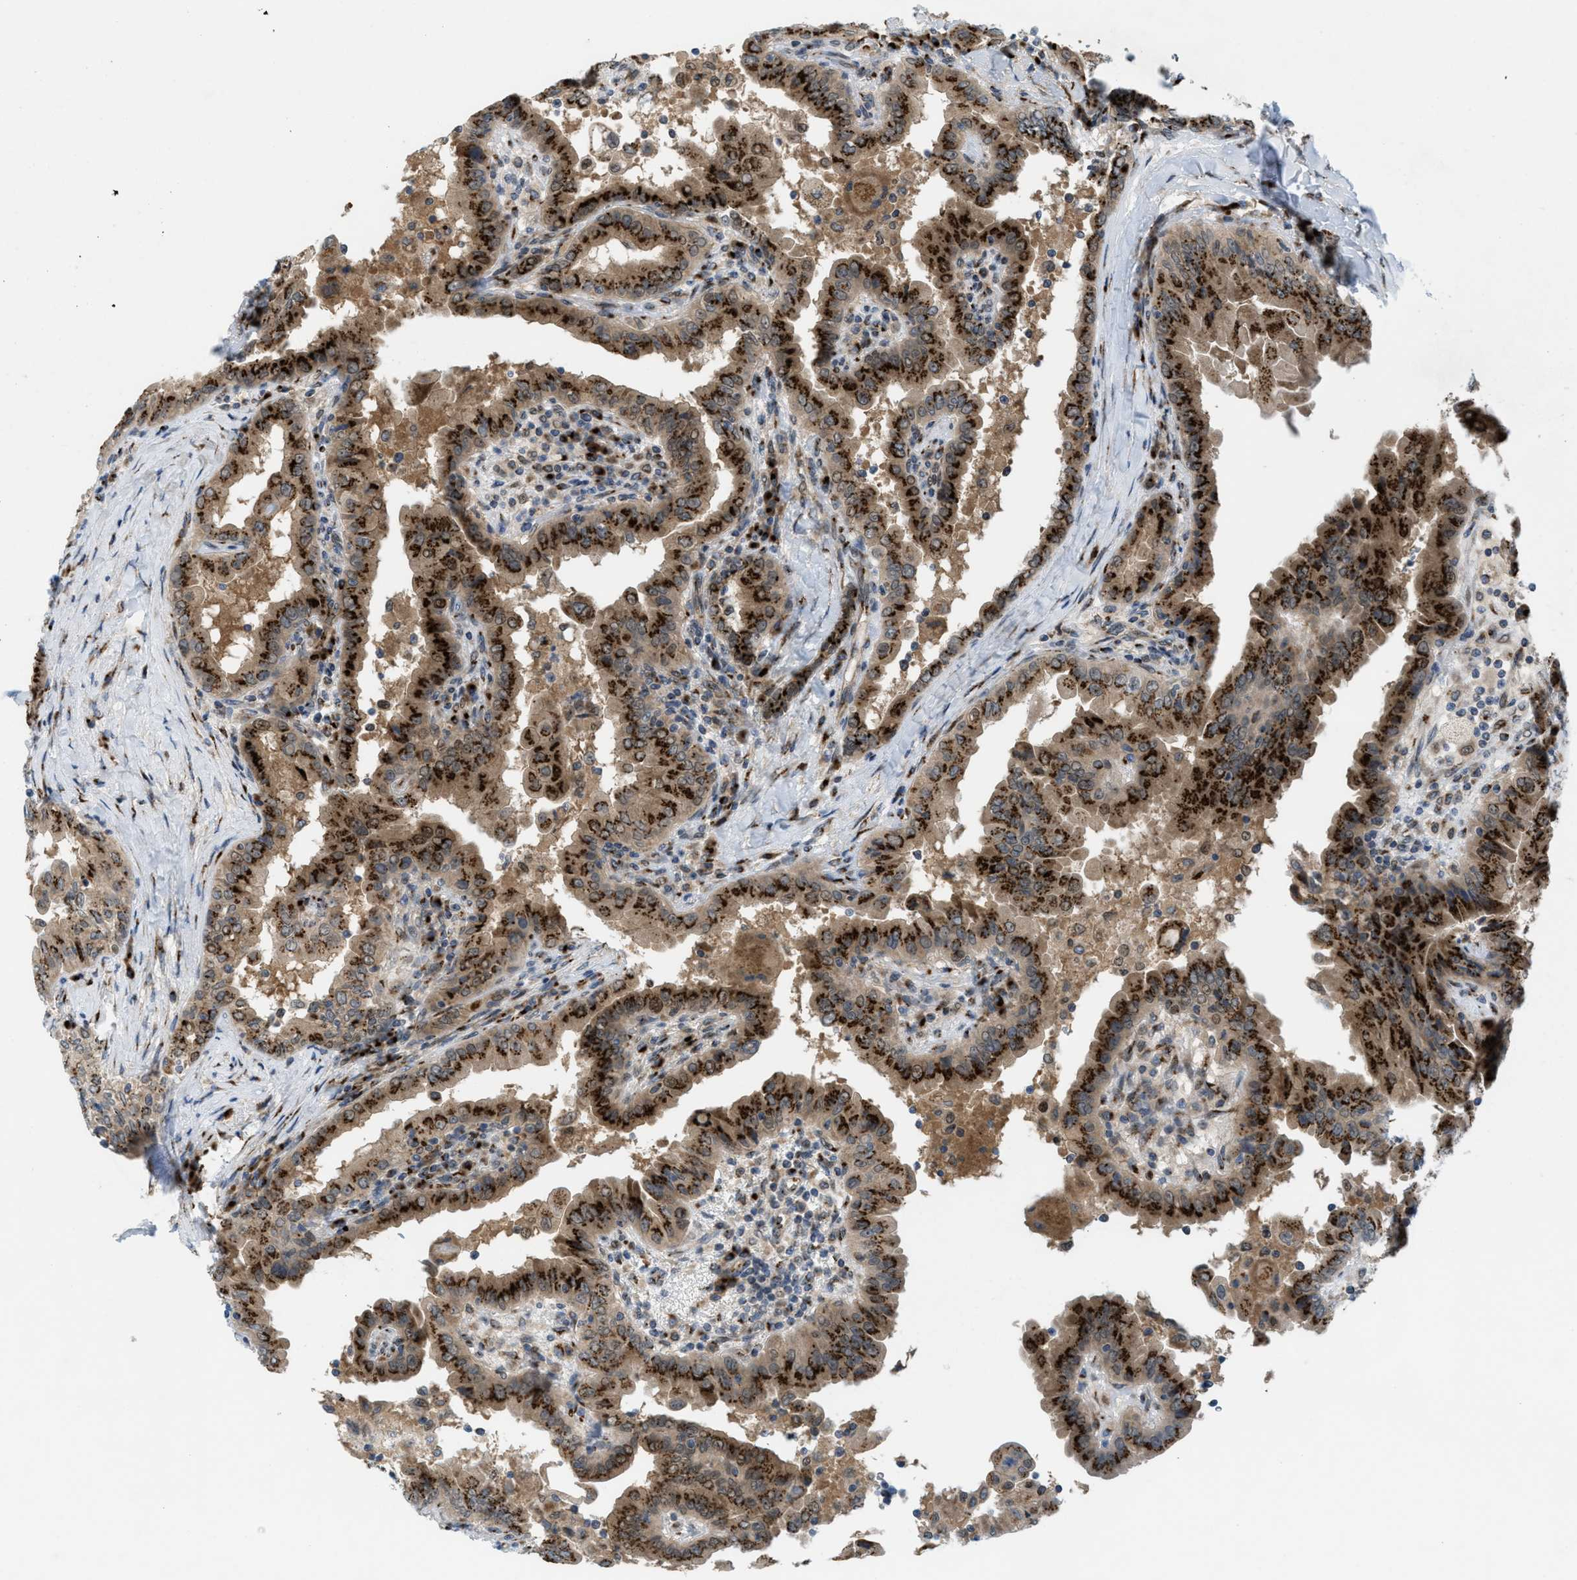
{"staining": {"intensity": "strong", "quantity": ">75%", "location": "cytoplasmic/membranous"}, "tissue": "thyroid cancer", "cell_type": "Tumor cells", "image_type": "cancer", "snomed": [{"axis": "morphology", "description": "Papillary adenocarcinoma, NOS"}, {"axis": "topography", "description": "Thyroid gland"}], "caption": "IHC (DAB) staining of papillary adenocarcinoma (thyroid) demonstrates strong cytoplasmic/membranous protein expression in approximately >75% of tumor cells.", "gene": "SLC38A10", "patient": {"sex": "male", "age": 33}}